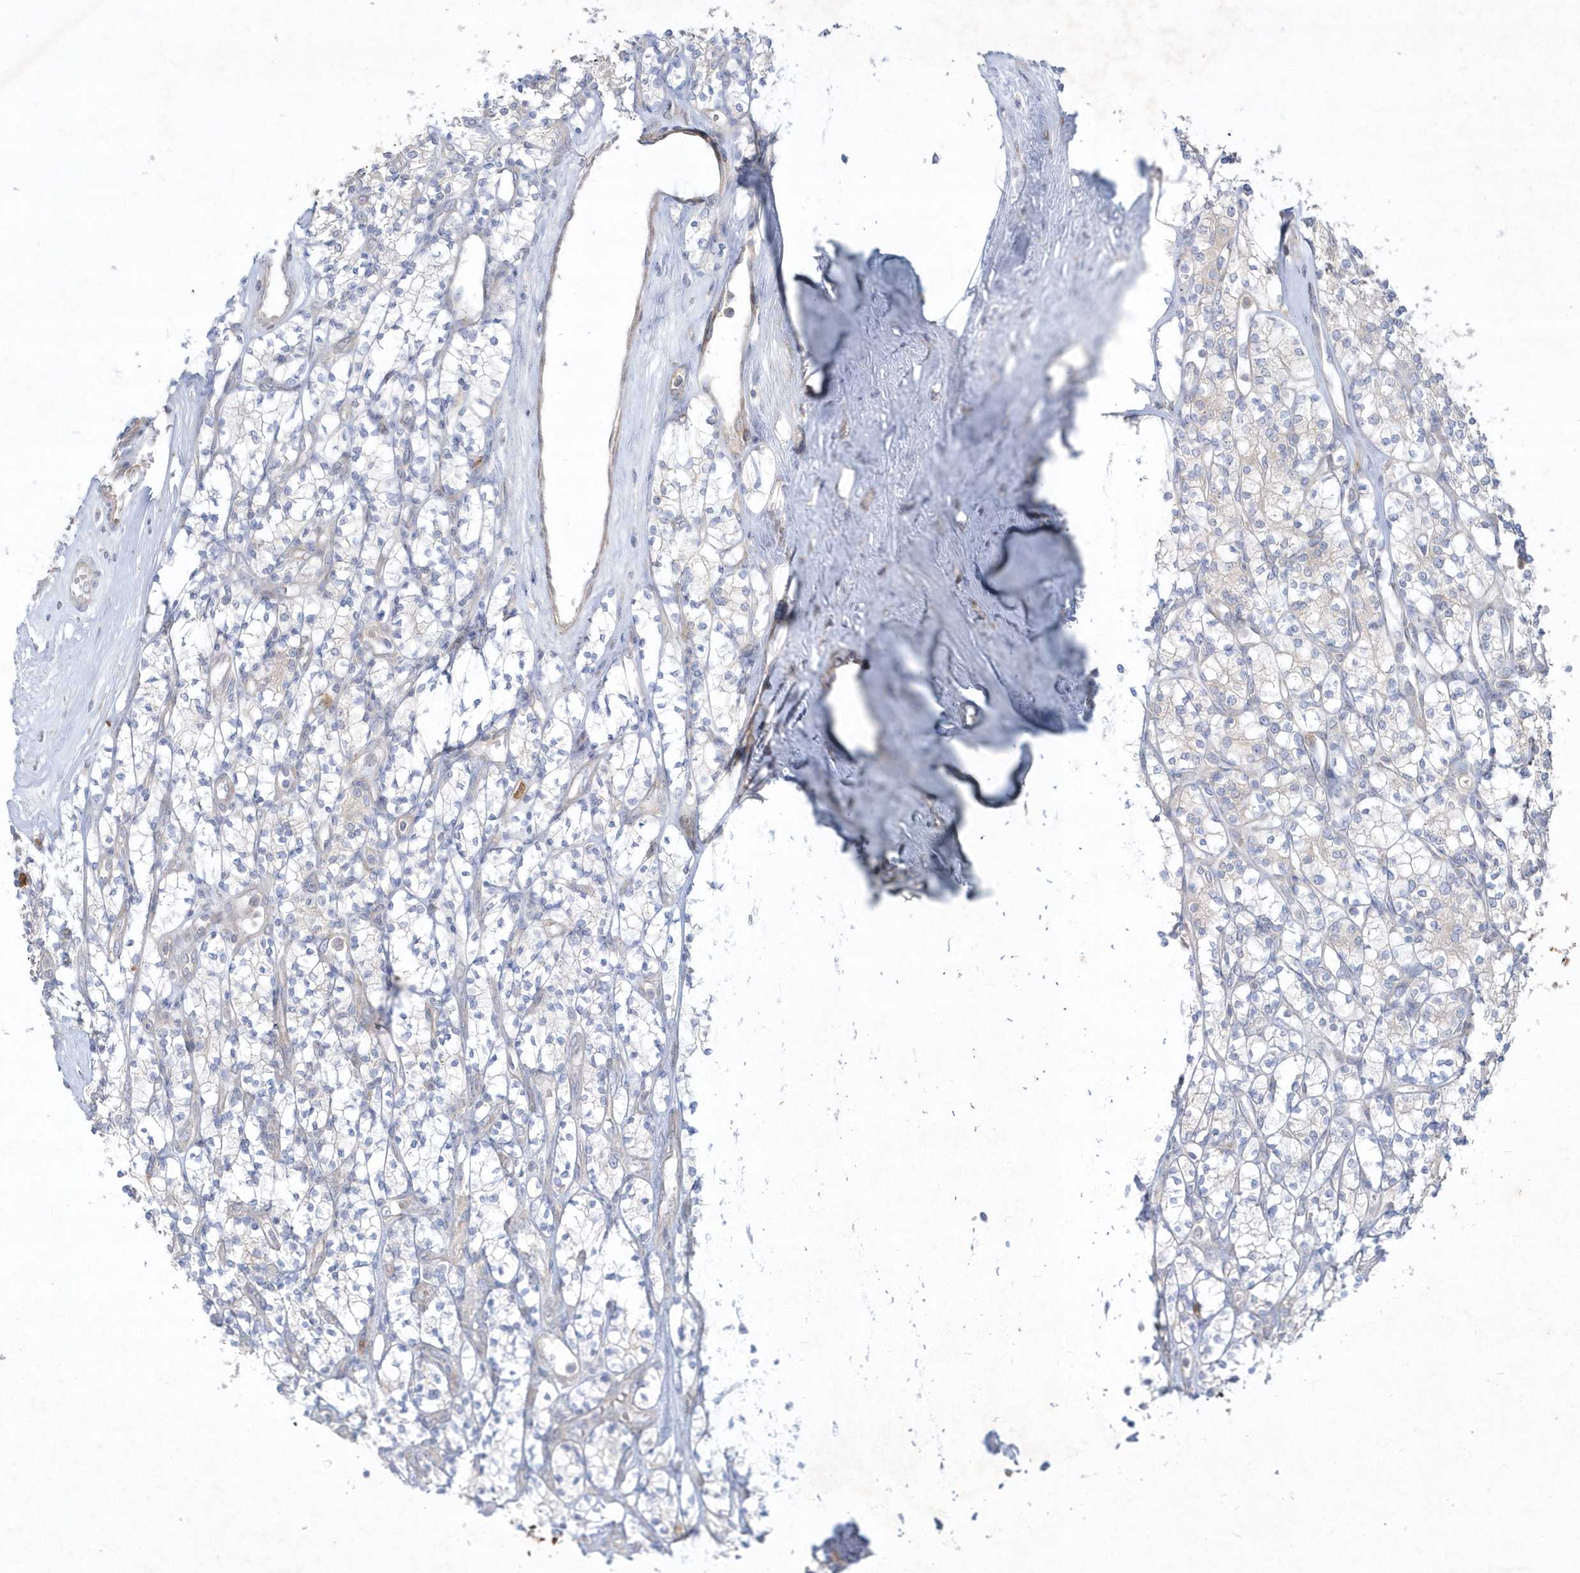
{"staining": {"intensity": "negative", "quantity": "none", "location": "none"}, "tissue": "renal cancer", "cell_type": "Tumor cells", "image_type": "cancer", "snomed": [{"axis": "morphology", "description": "Adenocarcinoma, NOS"}, {"axis": "topography", "description": "Kidney"}], "caption": "Renal adenocarcinoma was stained to show a protein in brown. There is no significant expression in tumor cells.", "gene": "LARS1", "patient": {"sex": "male", "age": 77}}